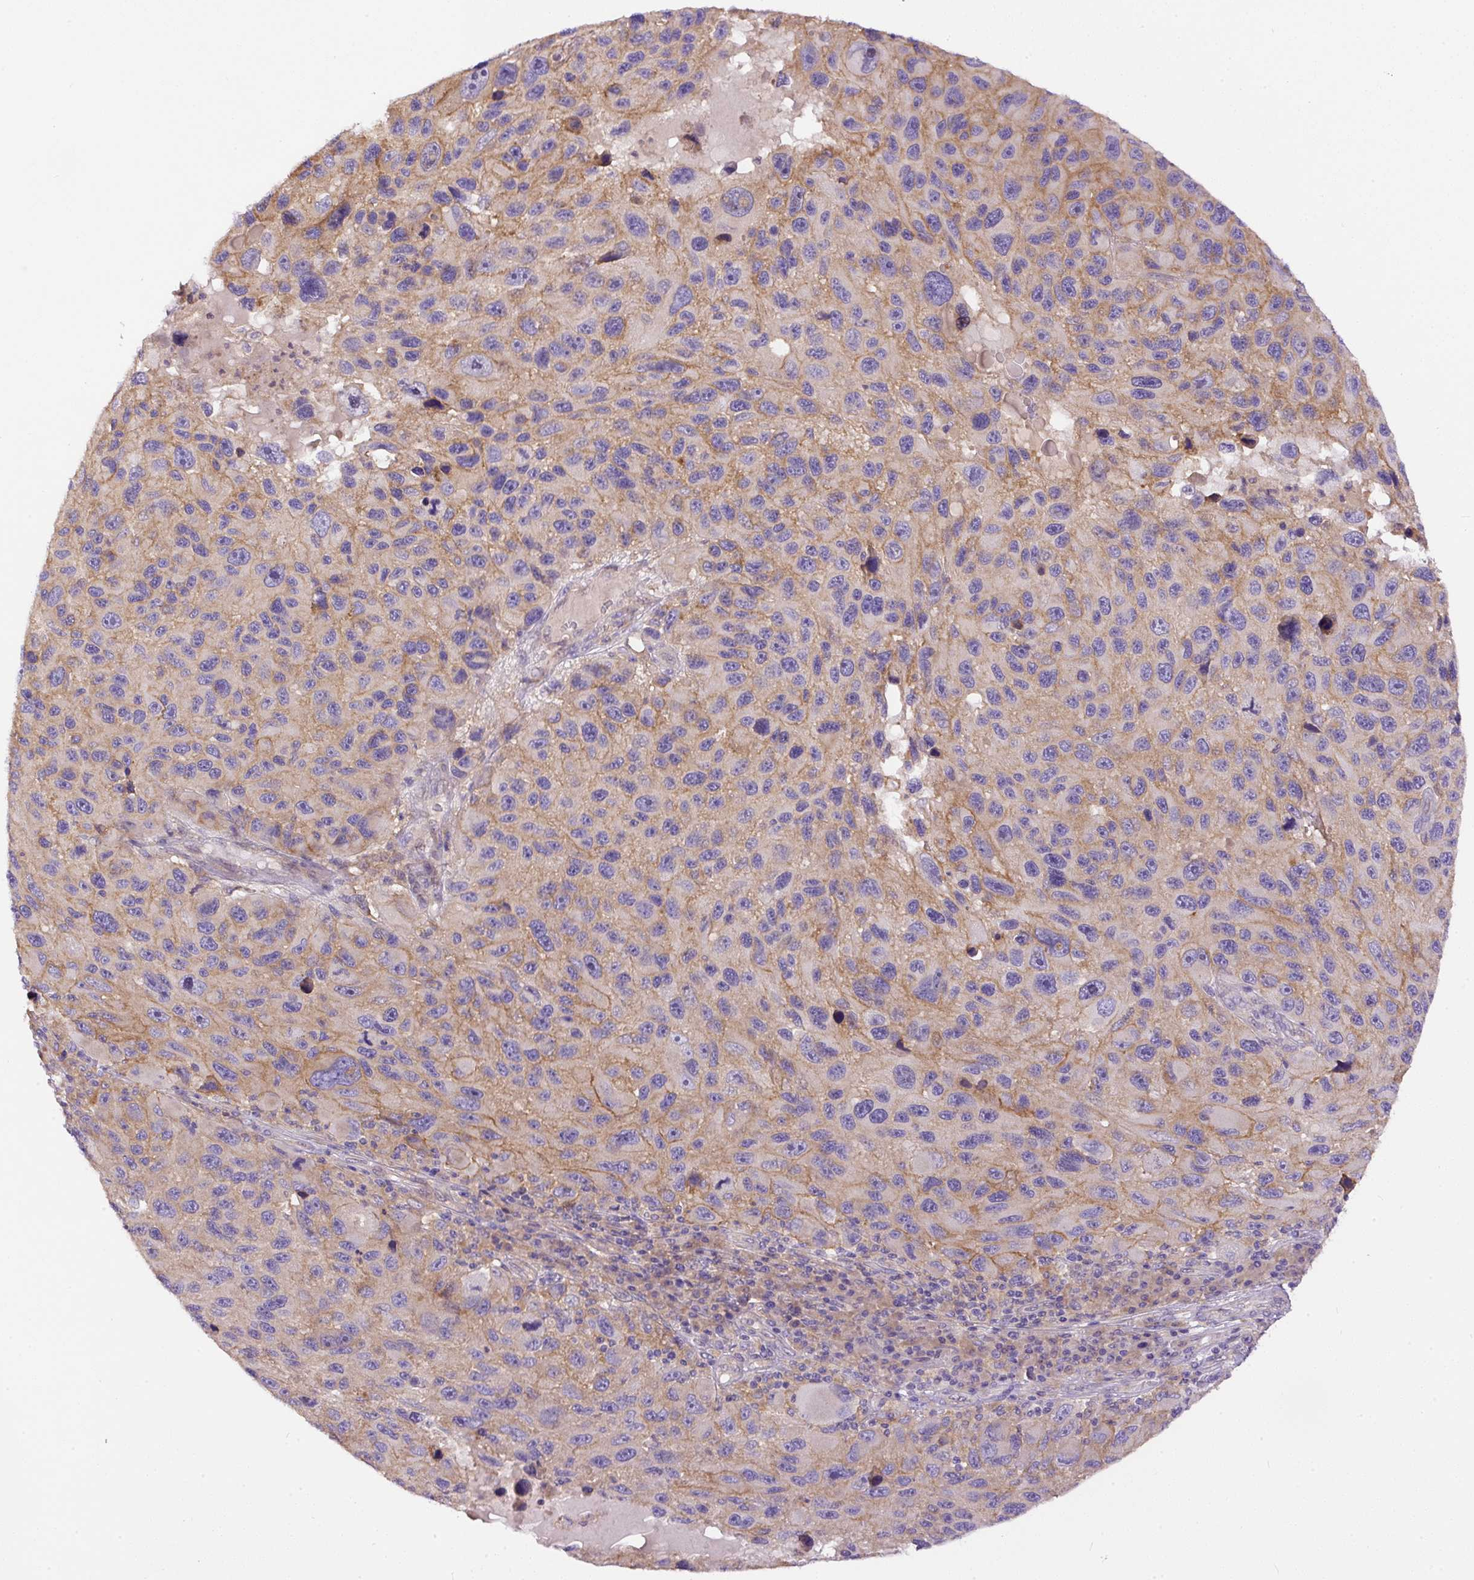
{"staining": {"intensity": "weak", "quantity": ">75%", "location": "cytoplasmic/membranous"}, "tissue": "melanoma", "cell_type": "Tumor cells", "image_type": "cancer", "snomed": [{"axis": "morphology", "description": "Malignant melanoma, NOS"}, {"axis": "topography", "description": "Skin"}], "caption": "The immunohistochemical stain shows weak cytoplasmic/membranous expression in tumor cells of melanoma tissue.", "gene": "DAPK1", "patient": {"sex": "male", "age": 53}}